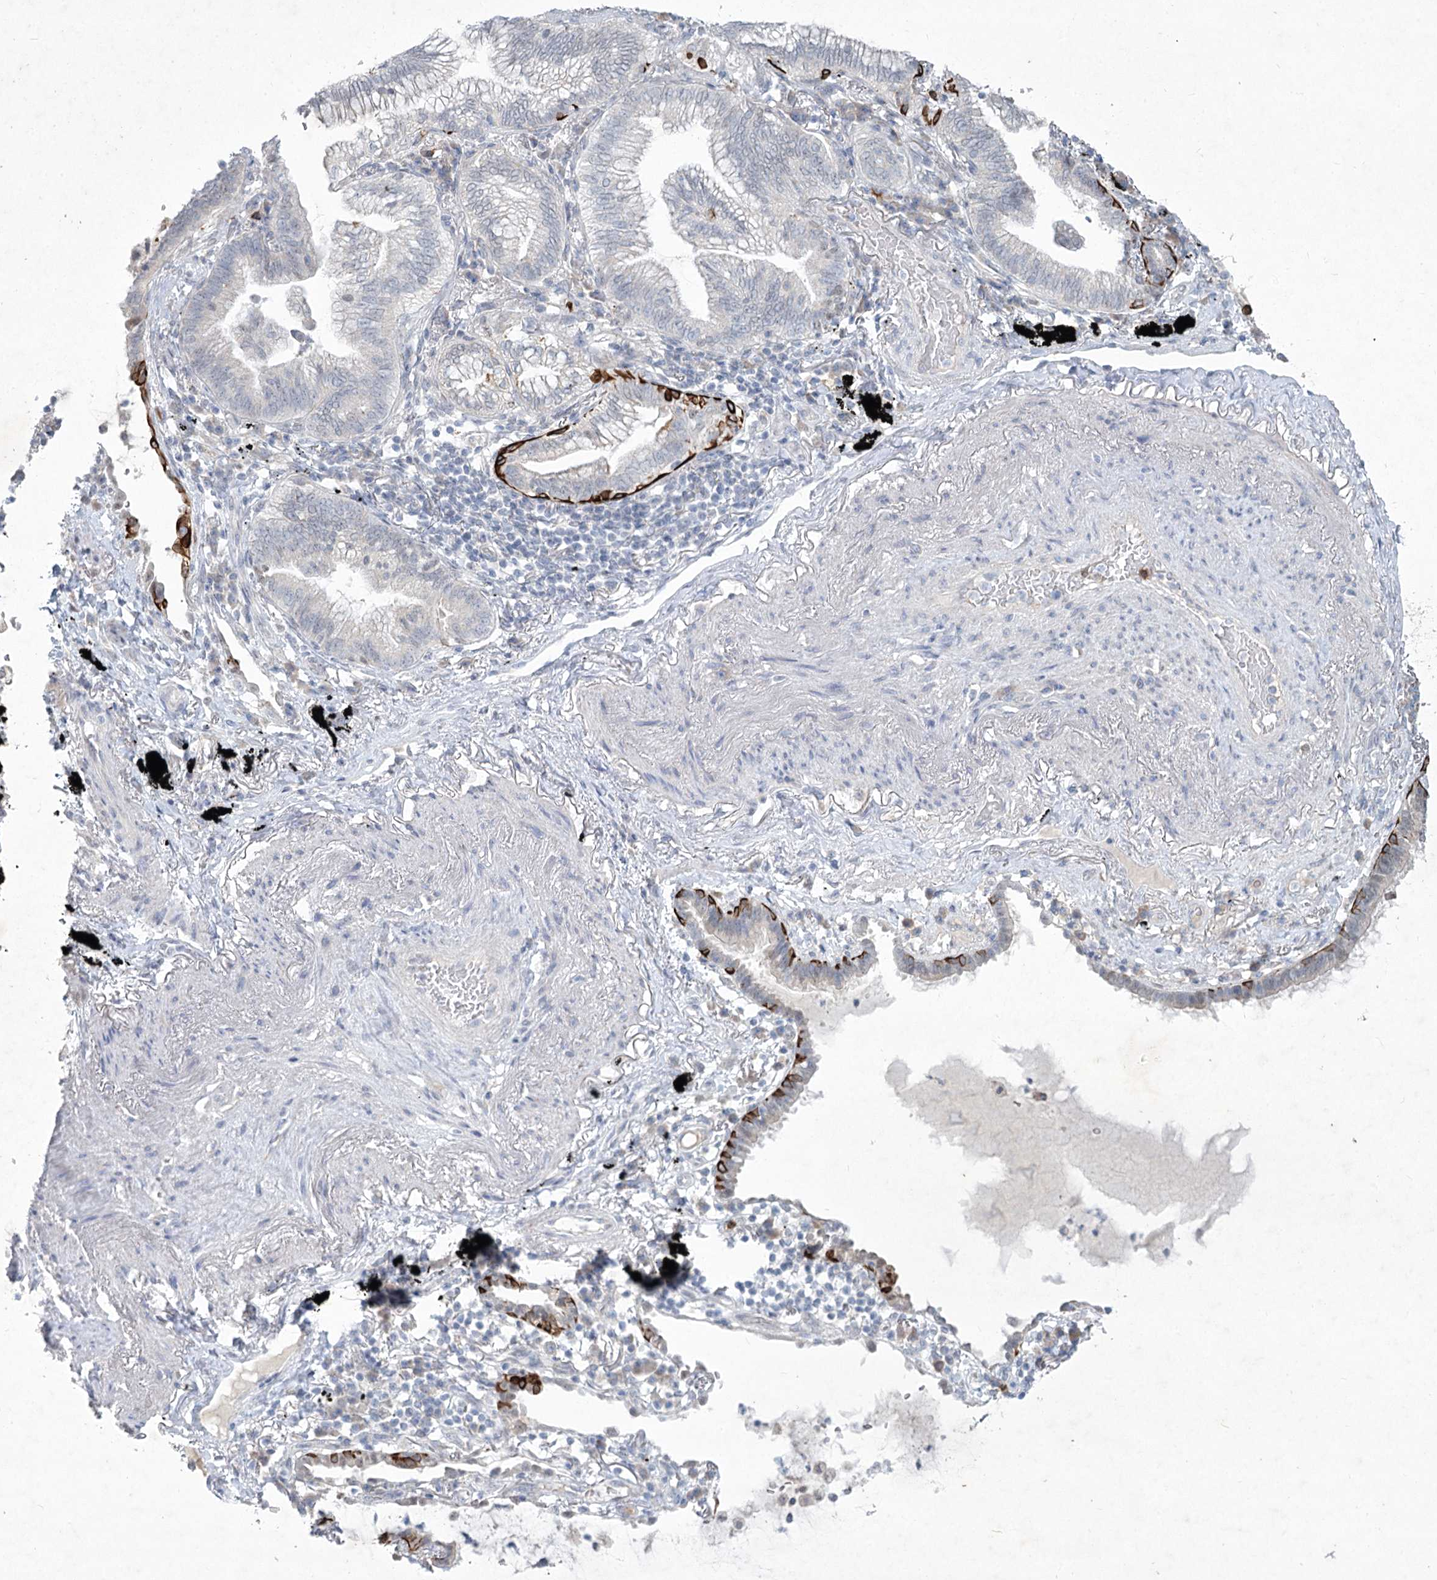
{"staining": {"intensity": "negative", "quantity": "none", "location": "none"}, "tissue": "lung cancer", "cell_type": "Tumor cells", "image_type": "cancer", "snomed": [{"axis": "morphology", "description": "Adenocarcinoma, NOS"}, {"axis": "topography", "description": "Lung"}], "caption": "This histopathology image is of adenocarcinoma (lung) stained with IHC to label a protein in brown with the nuclei are counter-stained blue. There is no expression in tumor cells.", "gene": "ABITRAM", "patient": {"sex": "female", "age": 70}}